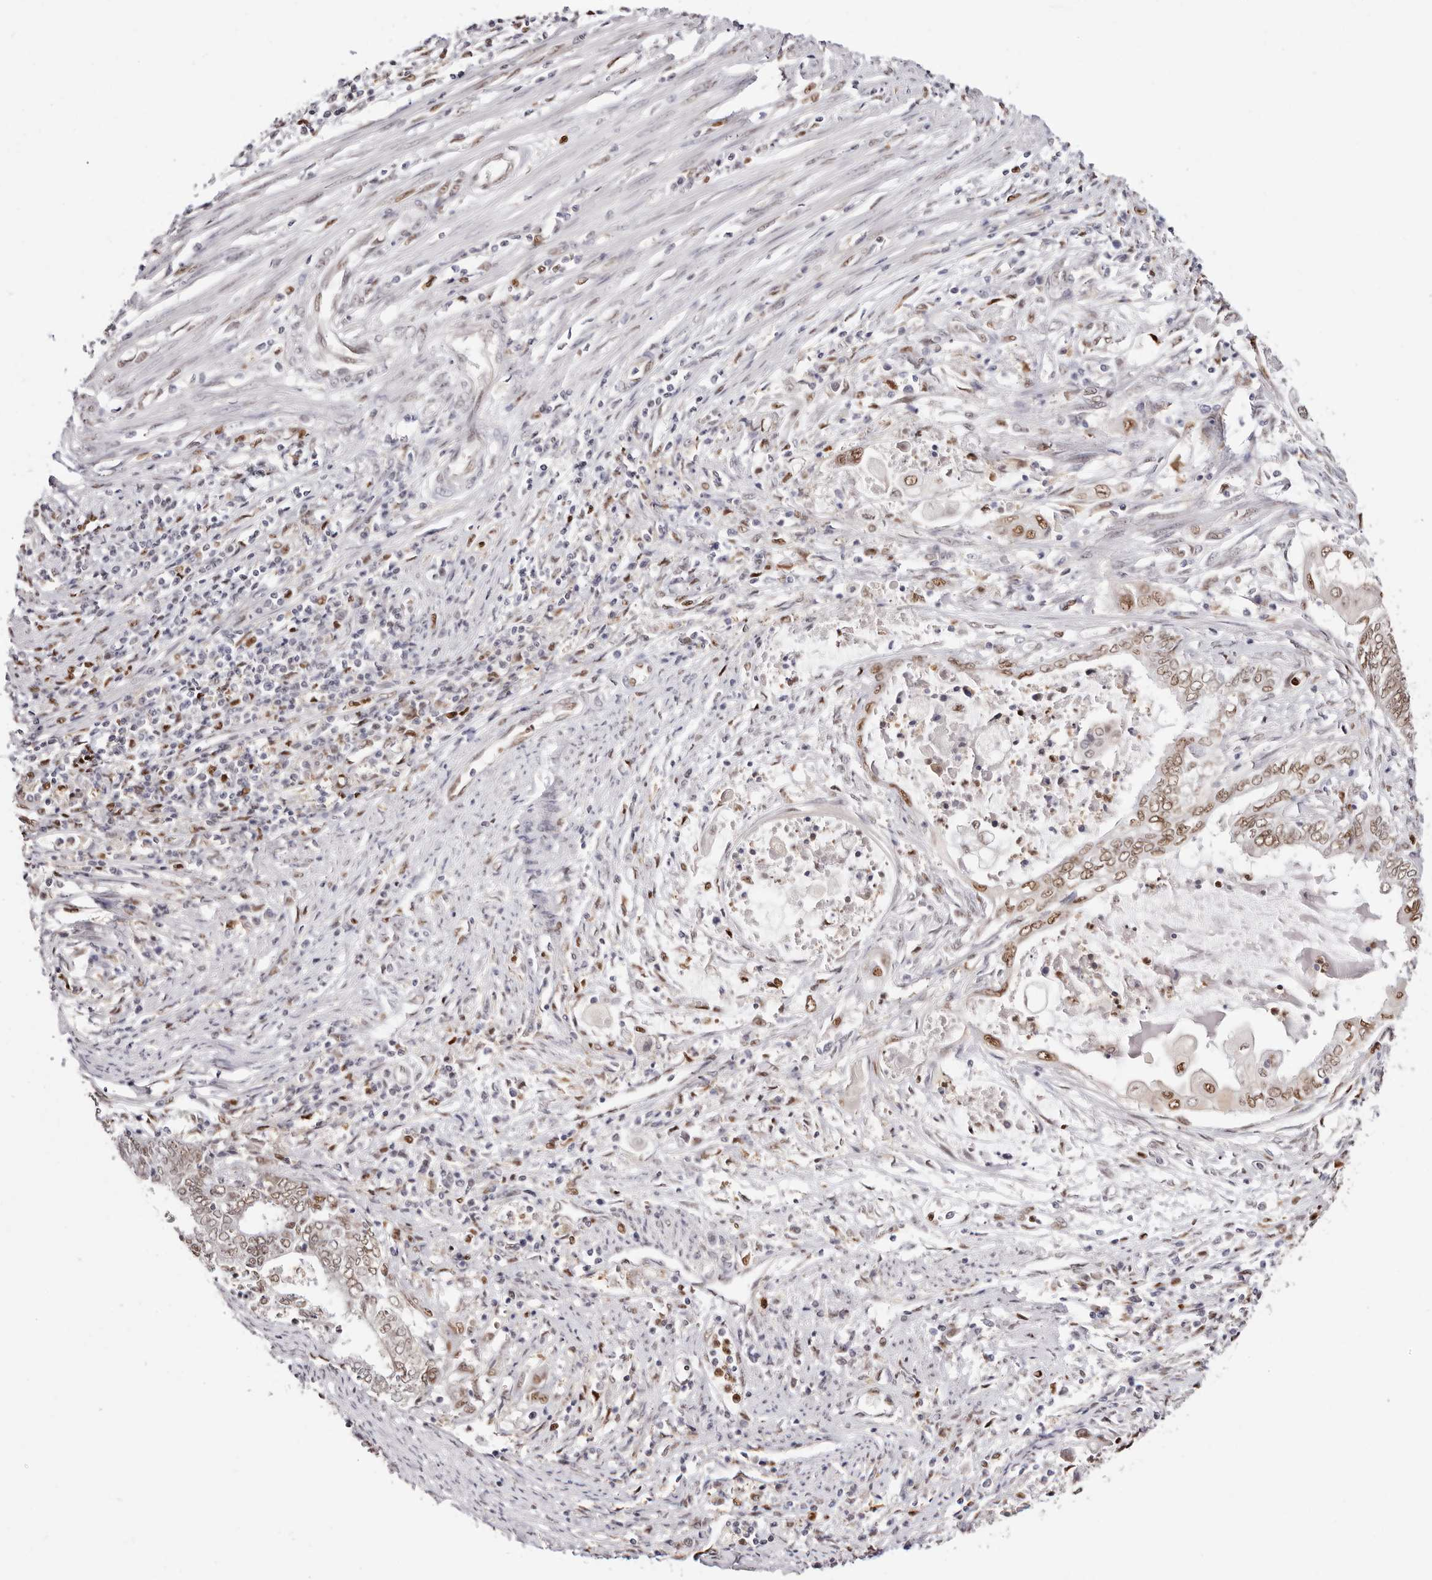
{"staining": {"intensity": "moderate", "quantity": ">75%", "location": "nuclear"}, "tissue": "endometrial cancer", "cell_type": "Tumor cells", "image_type": "cancer", "snomed": [{"axis": "morphology", "description": "Adenocarcinoma, NOS"}, {"axis": "topography", "description": "Uterus"}, {"axis": "topography", "description": "Endometrium"}], "caption": "This is an image of immunohistochemistry (IHC) staining of adenocarcinoma (endometrial), which shows moderate expression in the nuclear of tumor cells.", "gene": "TKT", "patient": {"sex": "female", "age": 70}}